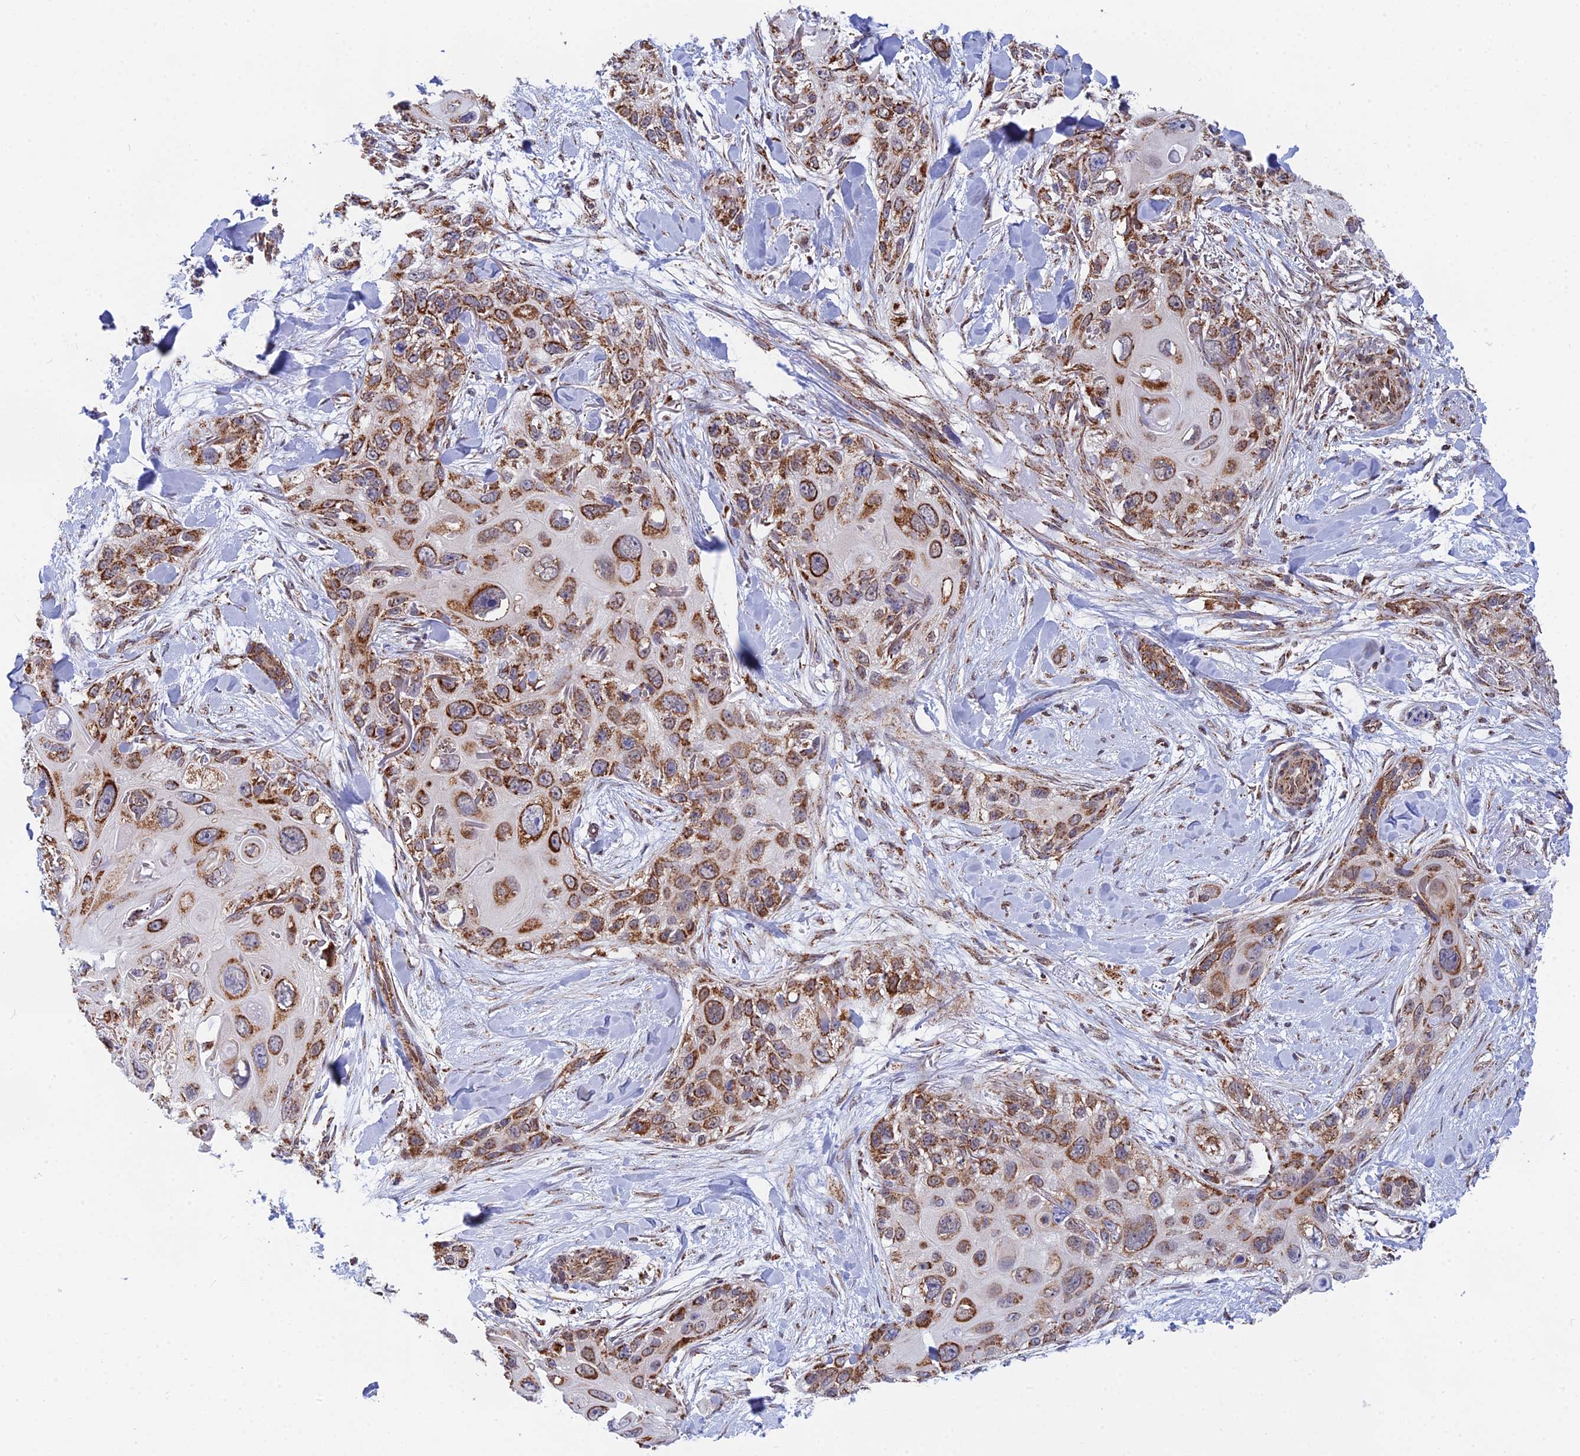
{"staining": {"intensity": "strong", "quantity": ">75%", "location": "cytoplasmic/membranous"}, "tissue": "skin cancer", "cell_type": "Tumor cells", "image_type": "cancer", "snomed": [{"axis": "morphology", "description": "Normal tissue, NOS"}, {"axis": "morphology", "description": "Squamous cell carcinoma, NOS"}, {"axis": "topography", "description": "Skin"}], "caption": "This photomicrograph displays IHC staining of squamous cell carcinoma (skin), with high strong cytoplasmic/membranous expression in about >75% of tumor cells.", "gene": "CDC16", "patient": {"sex": "male", "age": 72}}